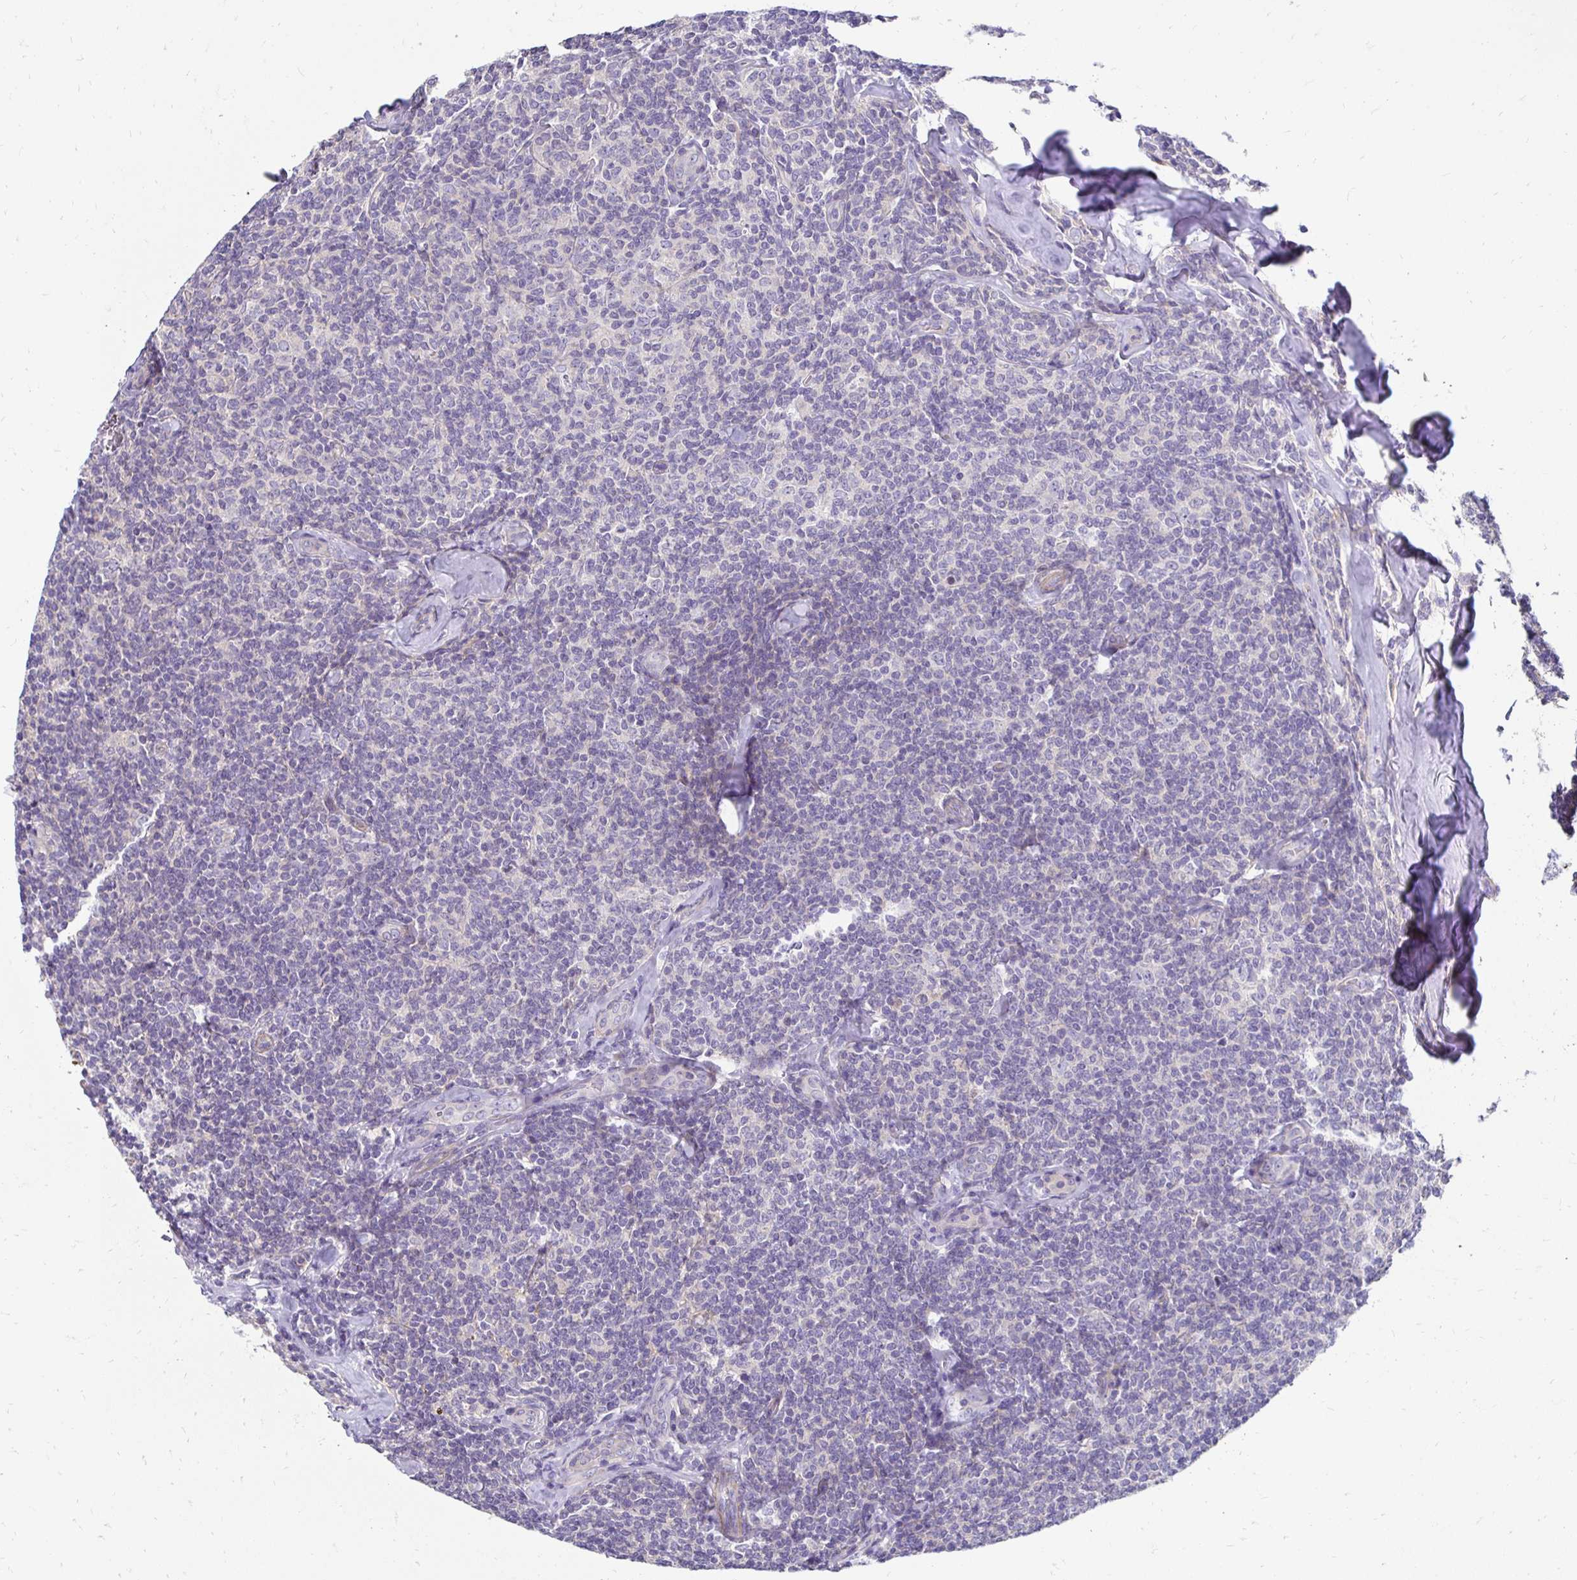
{"staining": {"intensity": "negative", "quantity": "none", "location": "none"}, "tissue": "lymphoma", "cell_type": "Tumor cells", "image_type": "cancer", "snomed": [{"axis": "morphology", "description": "Malignant lymphoma, non-Hodgkin's type, Low grade"}, {"axis": "topography", "description": "Lymph node"}], "caption": "Protein analysis of malignant lymphoma, non-Hodgkin's type (low-grade) displays no significant positivity in tumor cells. Nuclei are stained in blue.", "gene": "AKAP6", "patient": {"sex": "female", "age": 56}}